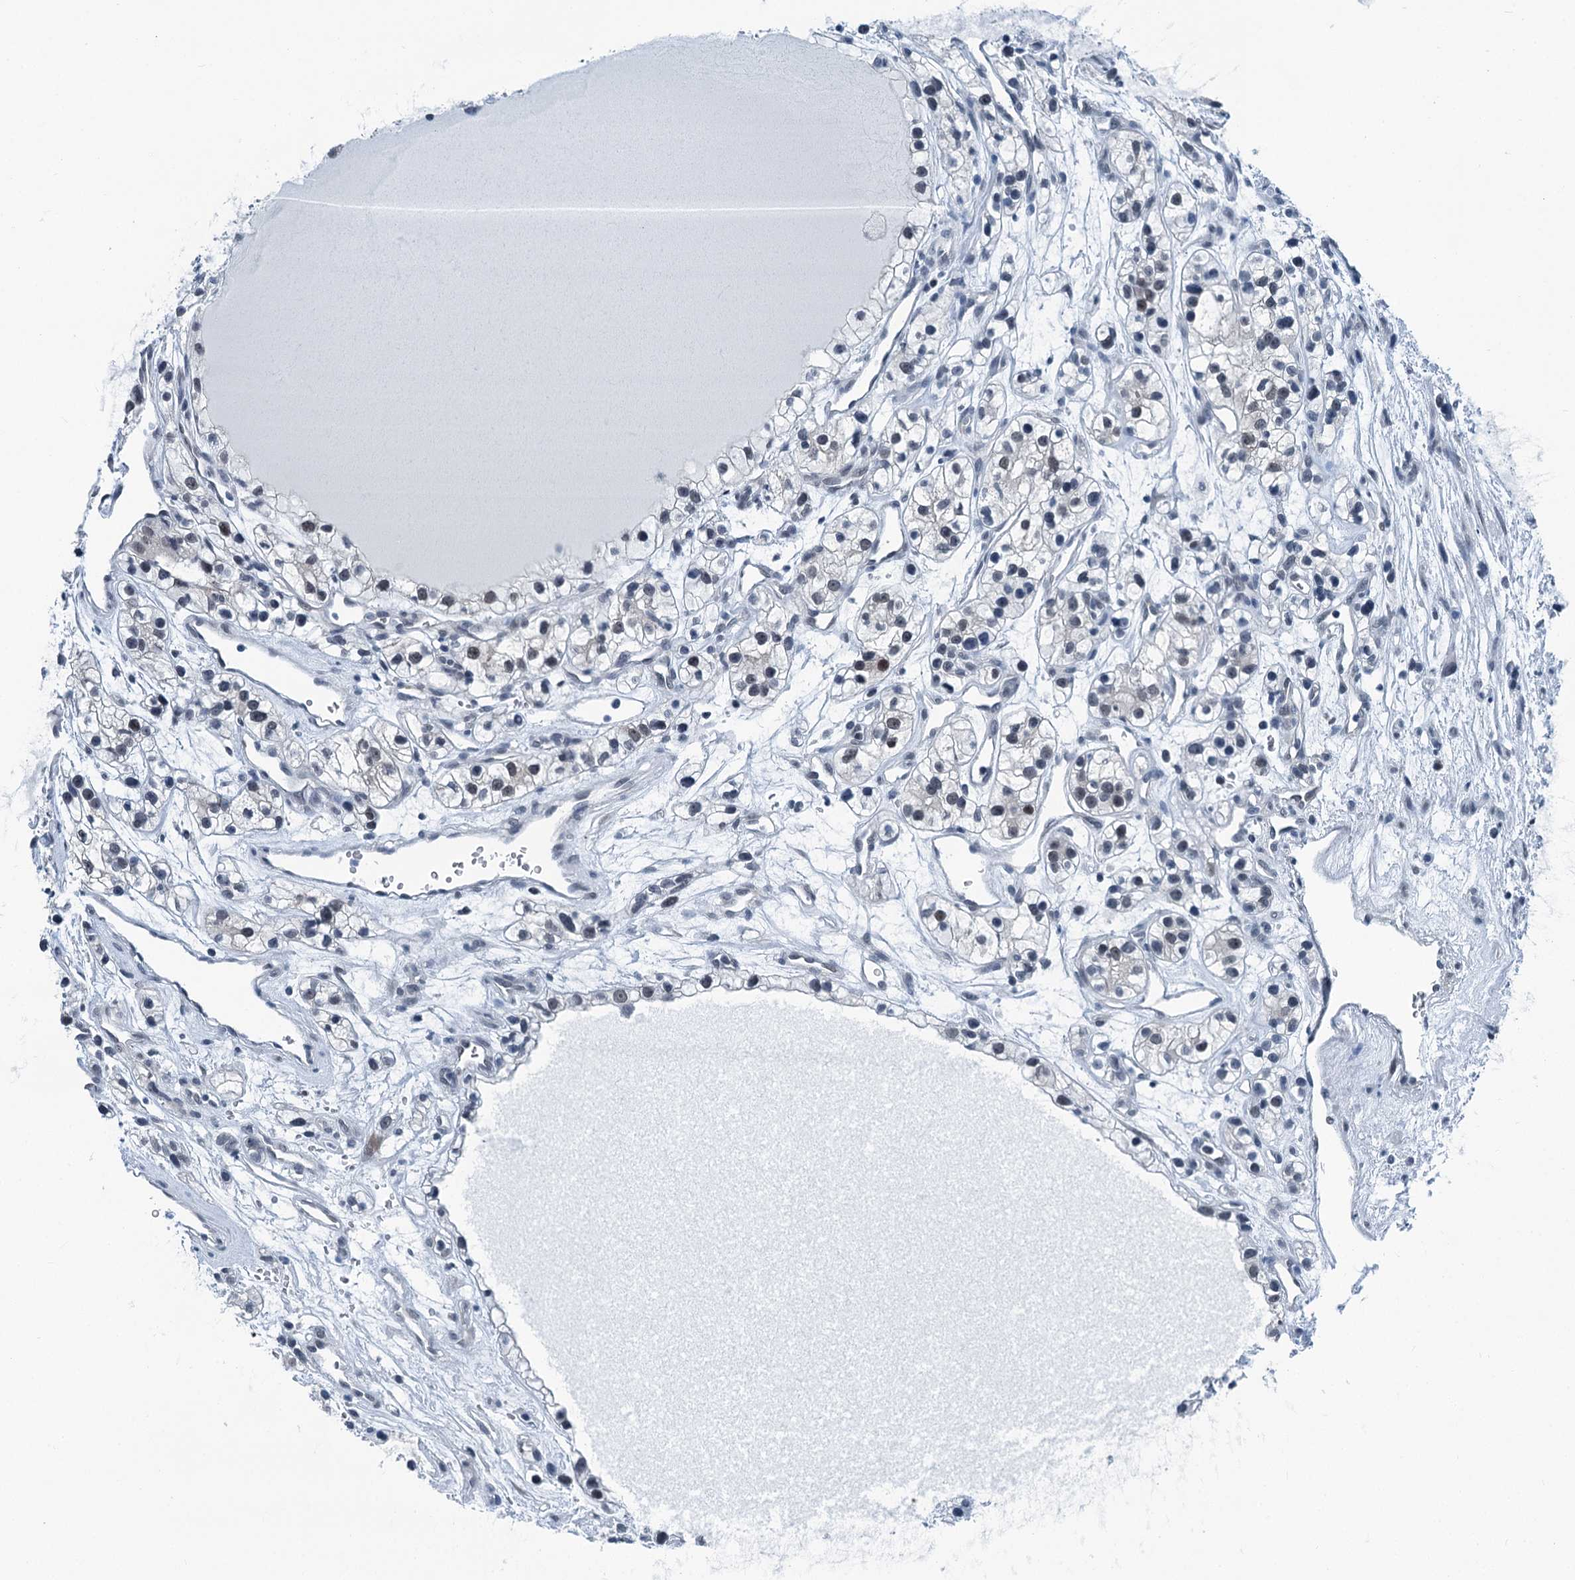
{"staining": {"intensity": "moderate", "quantity": "<25%", "location": "nuclear"}, "tissue": "renal cancer", "cell_type": "Tumor cells", "image_type": "cancer", "snomed": [{"axis": "morphology", "description": "Adenocarcinoma, NOS"}, {"axis": "topography", "description": "Kidney"}], "caption": "Renal cancer tissue exhibits moderate nuclear staining in about <25% of tumor cells, visualized by immunohistochemistry. The protein of interest is stained brown, and the nuclei are stained in blue (DAB (3,3'-diaminobenzidine) IHC with brightfield microscopy, high magnification).", "gene": "TRPT1", "patient": {"sex": "female", "age": 57}}